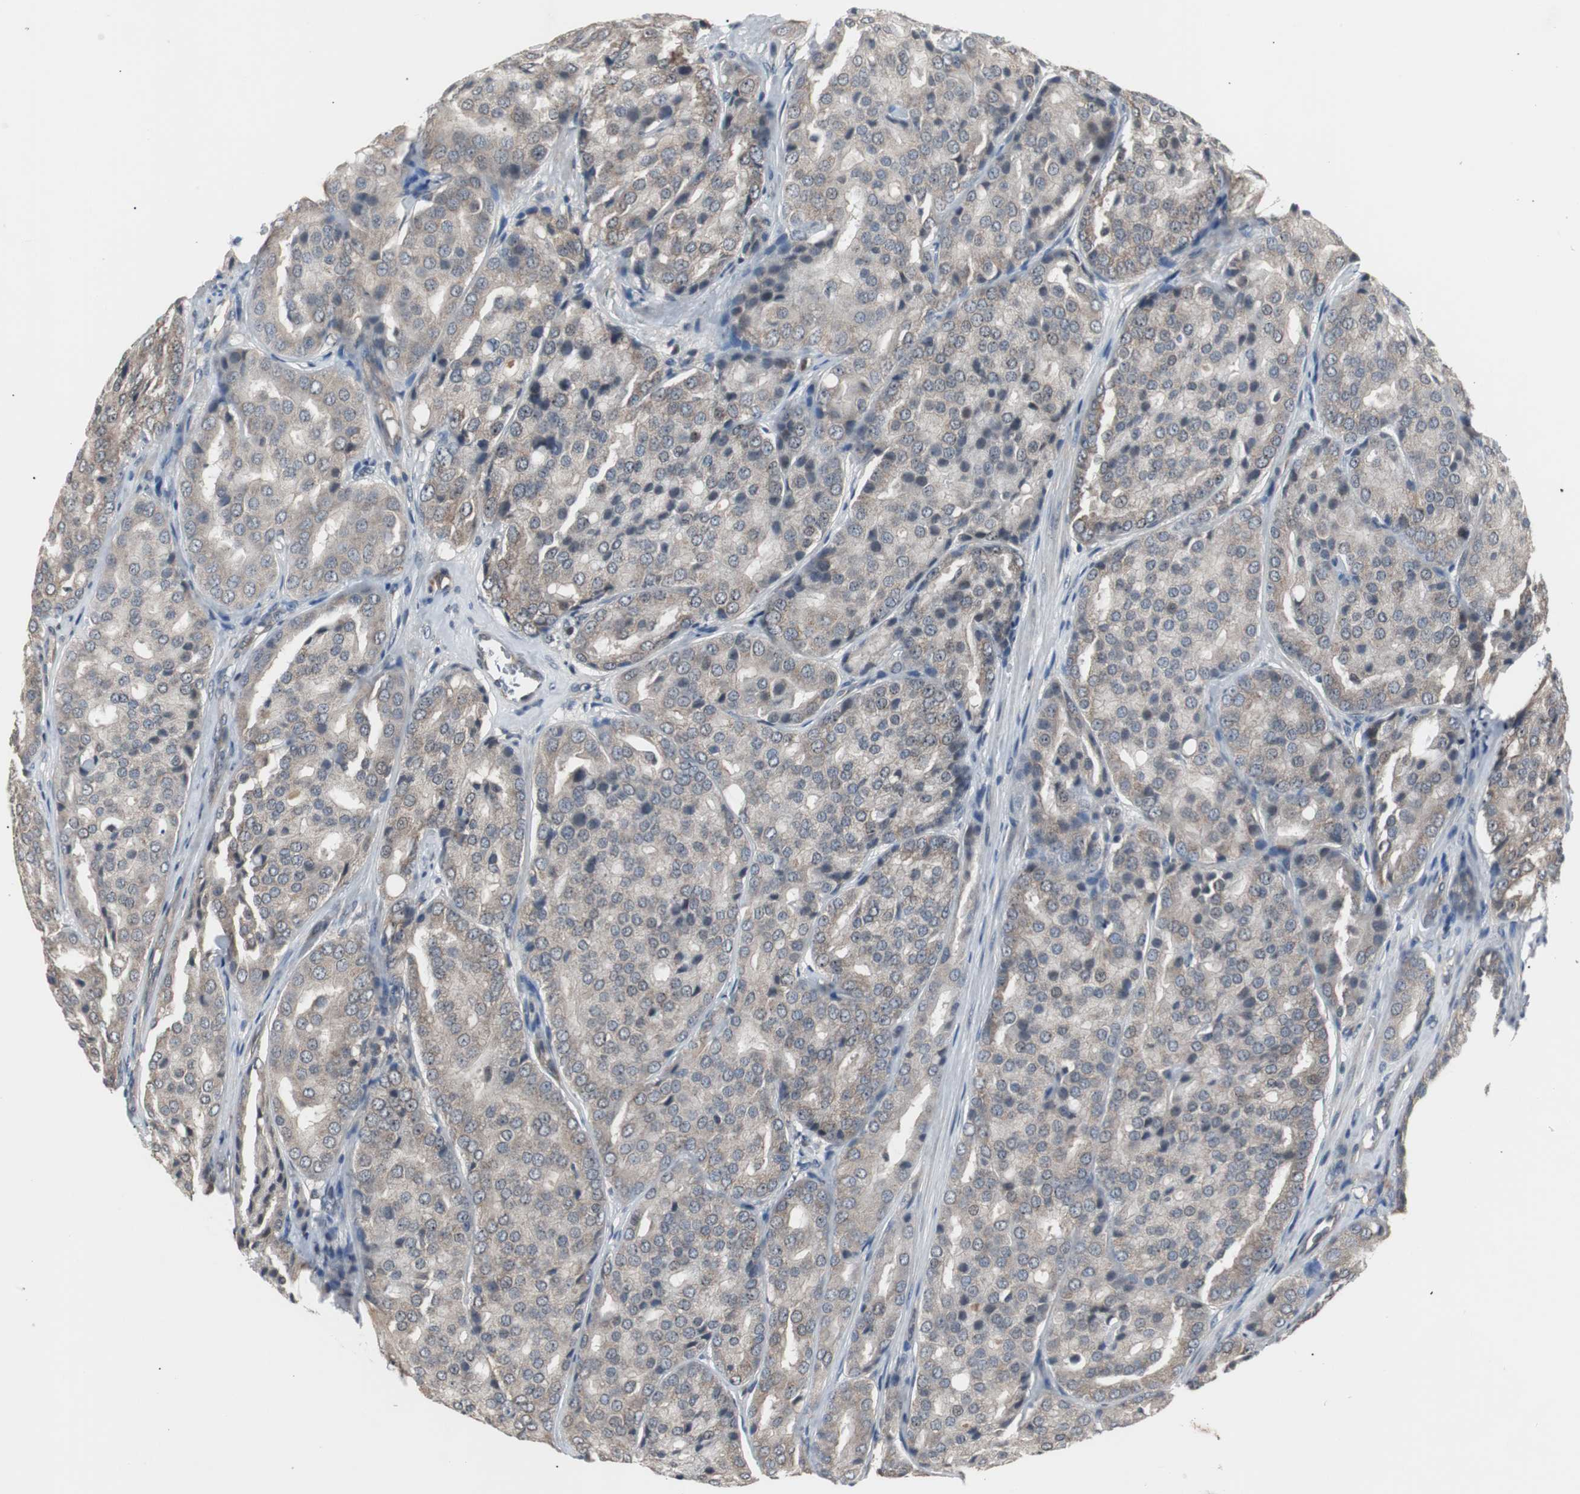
{"staining": {"intensity": "moderate", "quantity": ">75%", "location": "cytoplasmic/membranous"}, "tissue": "prostate cancer", "cell_type": "Tumor cells", "image_type": "cancer", "snomed": [{"axis": "morphology", "description": "Adenocarcinoma, High grade"}, {"axis": "topography", "description": "Prostate"}], "caption": "A high-resolution histopathology image shows immunohistochemistry (IHC) staining of adenocarcinoma (high-grade) (prostate), which exhibits moderate cytoplasmic/membranous expression in approximately >75% of tumor cells. (brown staining indicates protein expression, while blue staining denotes nuclei).", "gene": "ZMPSTE24", "patient": {"sex": "male", "age": 64}}